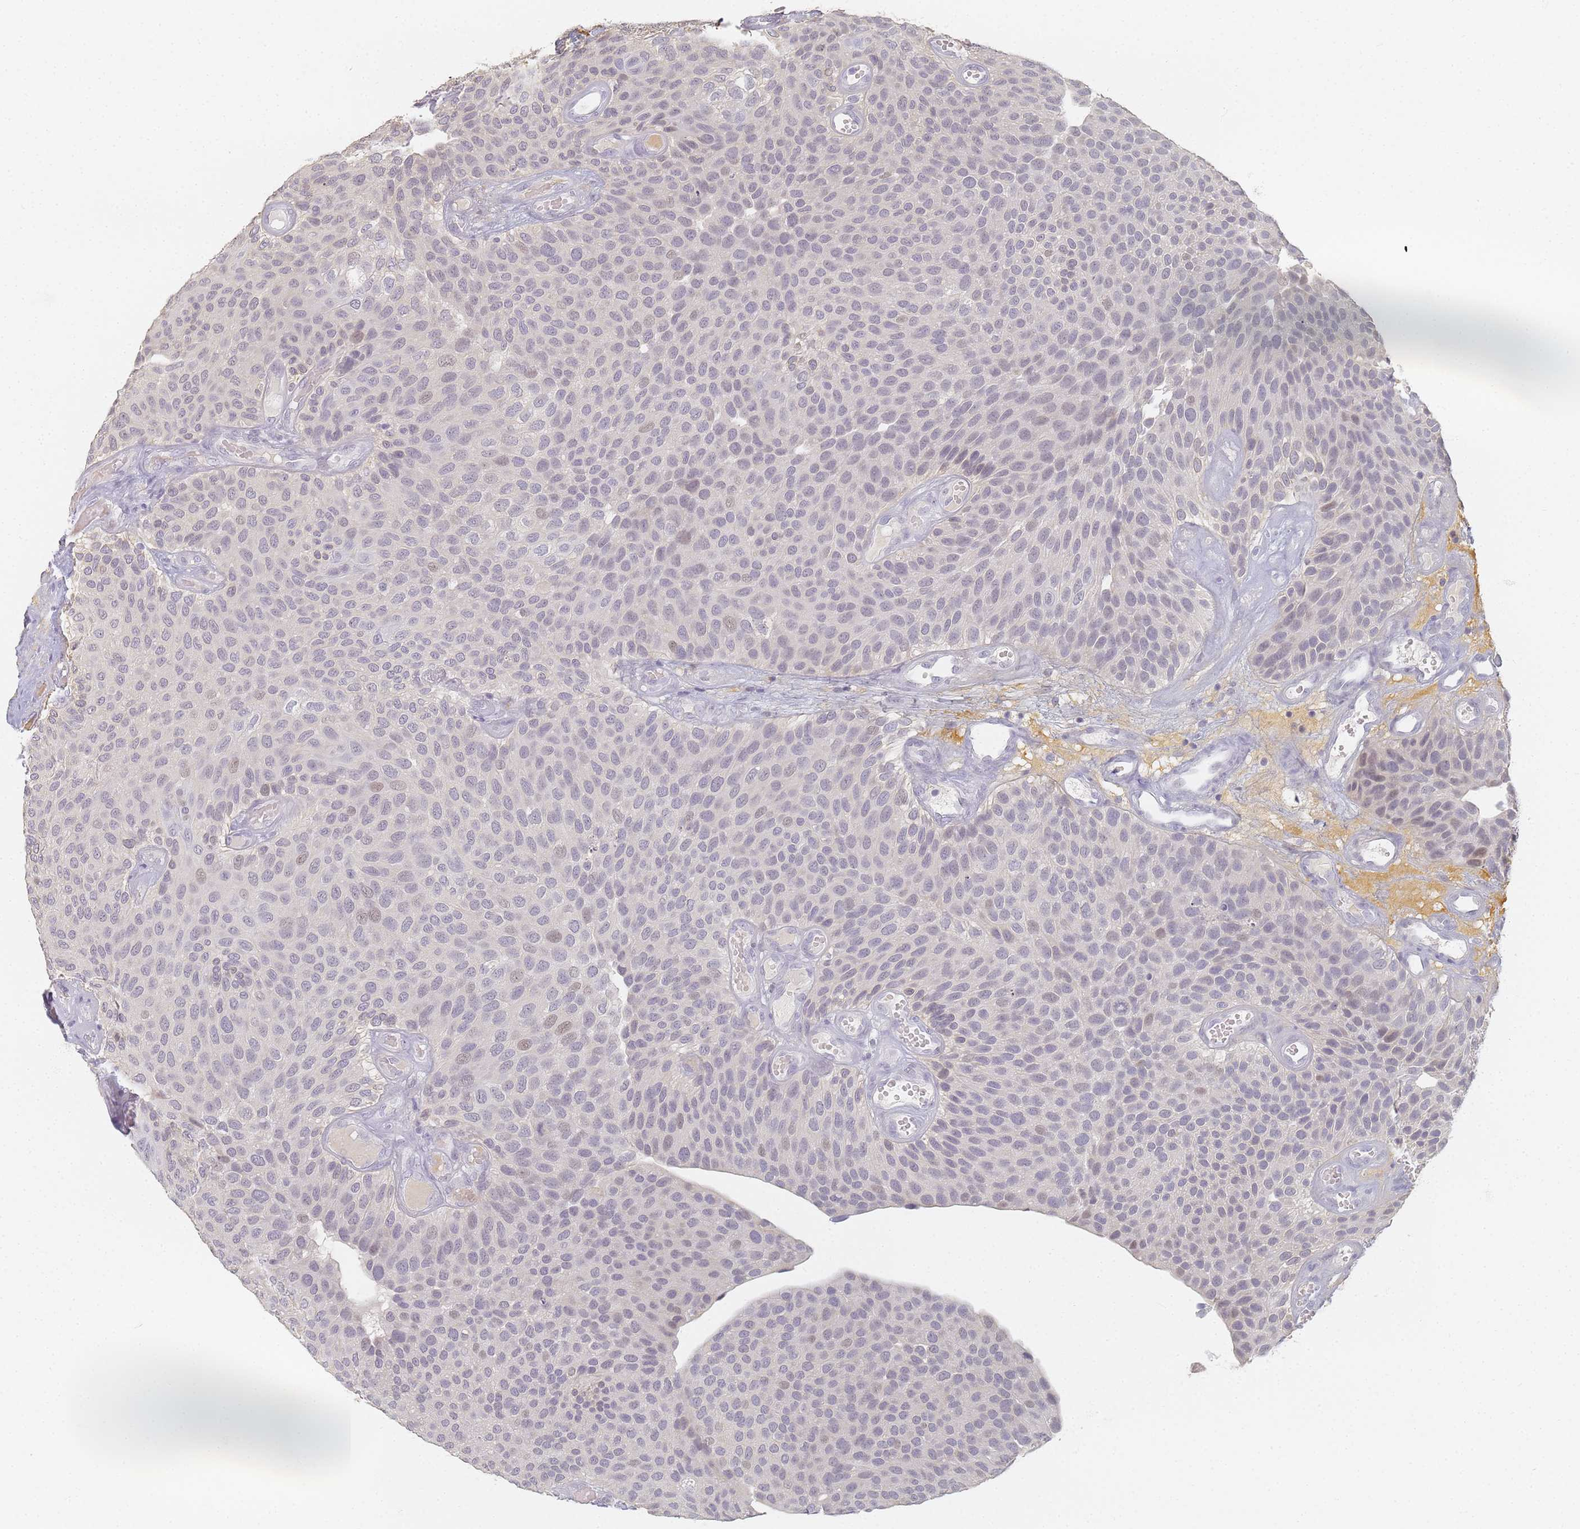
{"staining": {"intensity": "negative", "quantity": "none", "location": "none"}, "tissue": "urothelial cancer", "cell_type": "Tumor cells", "image_type": "cancer", "snomed": [{"axis": "morphology", "description": "Urothelial carcinoma, Low grade"}, {"axis": "topography", "description": "Urinary bladder"}], "caption": "DAB (3,3'-diaminobenzidine) immunohistochemical staining of urothelial cancer shows no significant expression in tumor cells. The staining was performed using DAB to visualize the protein expression in brown, while the nuclei were stained in blue with hematoxylin (Magnification: 20x).", "gene": "SLC38A9", "patient": {"sex": "male", "age": 89}}